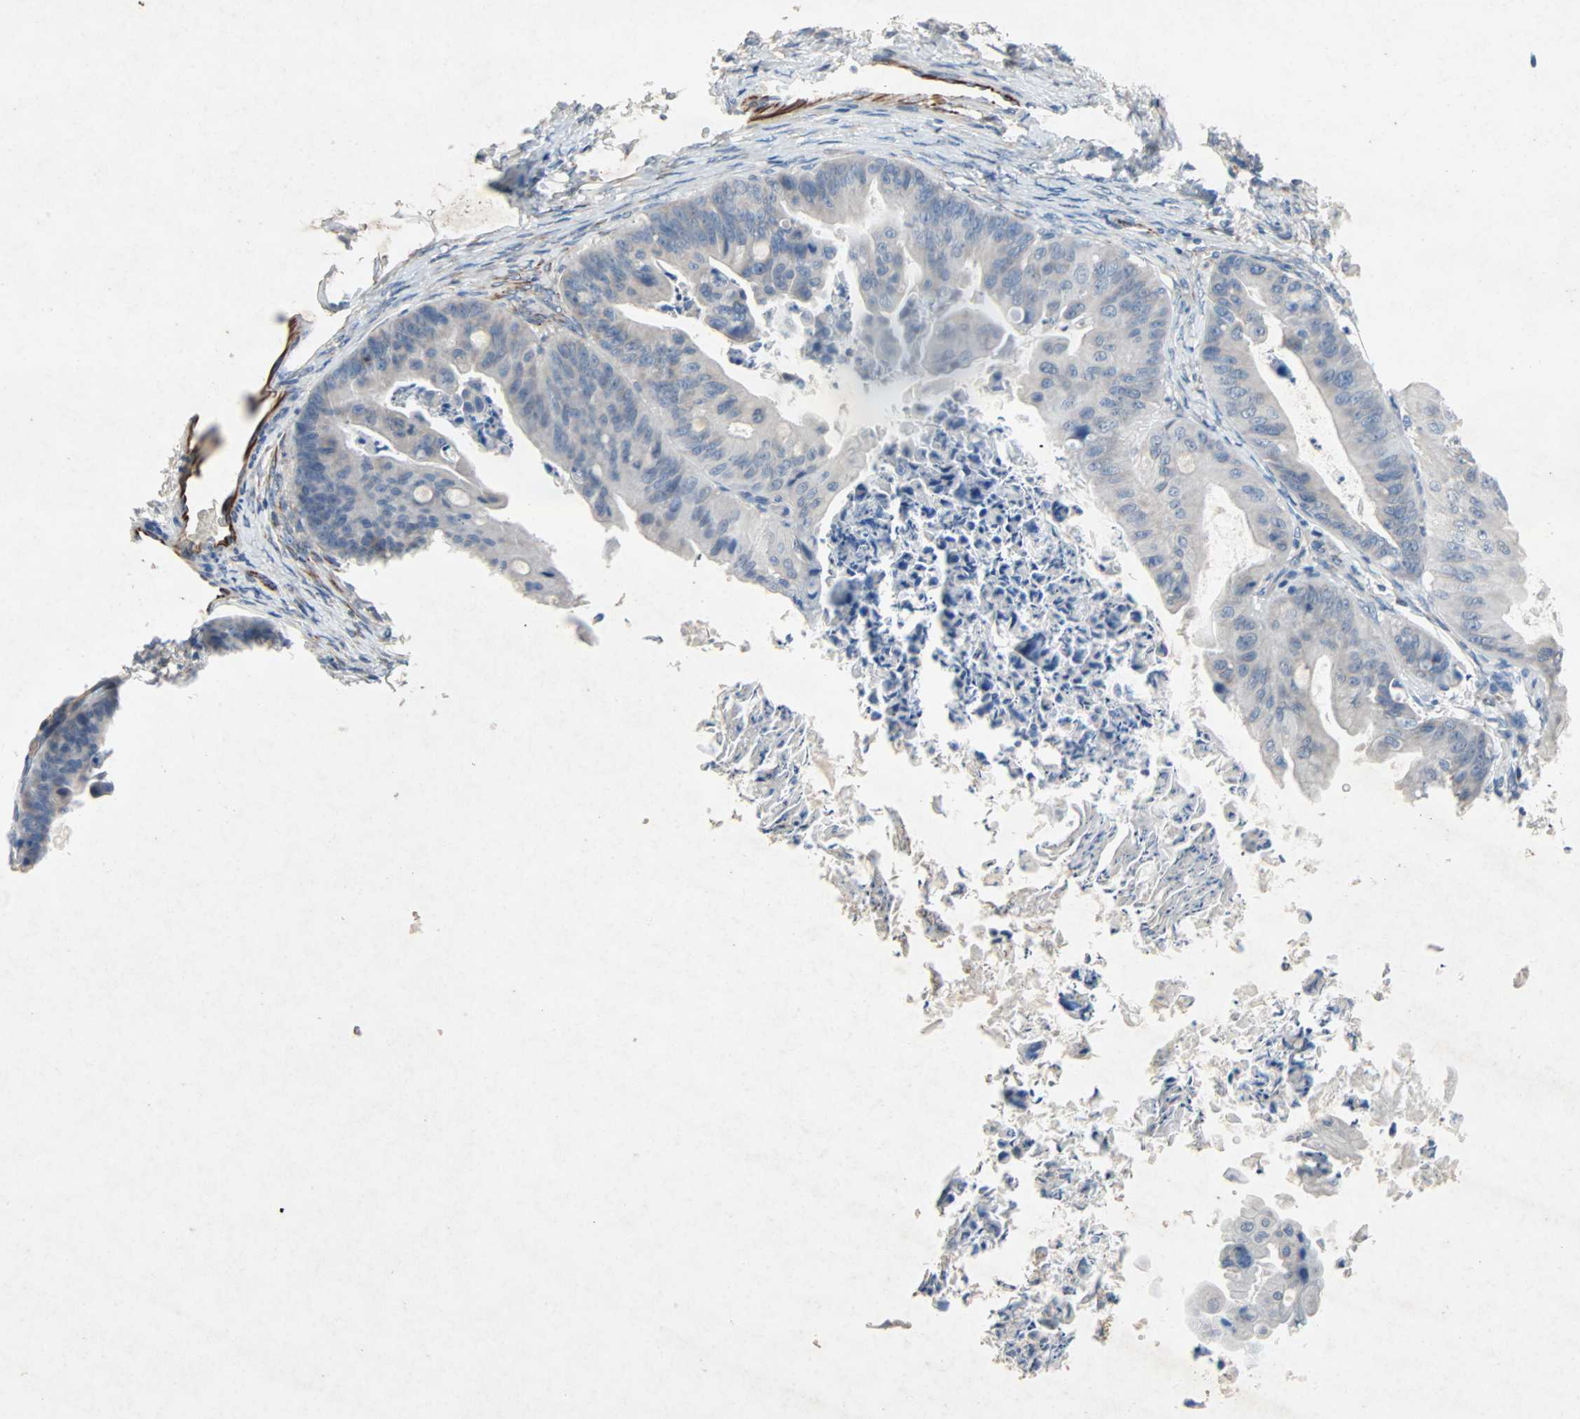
{"staining": {"intensity": "negative", "quantity": "none", "location": "none"}, "tissue": "ovarian cancer", "cell_type": "Tumor cells", "image_type": "cancer", "snomed": [{"axis": "morphology", "description": "Cystadenocarcinoma, mucinous, NOS"}, {"axis": "topography", "description": "Ovary"}], "caption": "Immunohistochemical staining of mucinous cystadenocarcinoma (ovarian) exhibits no significant expression in tumor cells. The staining was performed using DAB to visualize the protein expression in brown, while the nuclei were stained in blue with hematoxylin (Magnification: 20x).", "gene": "PCDHB2", "patient": {"sex": "female", "age": 37}}